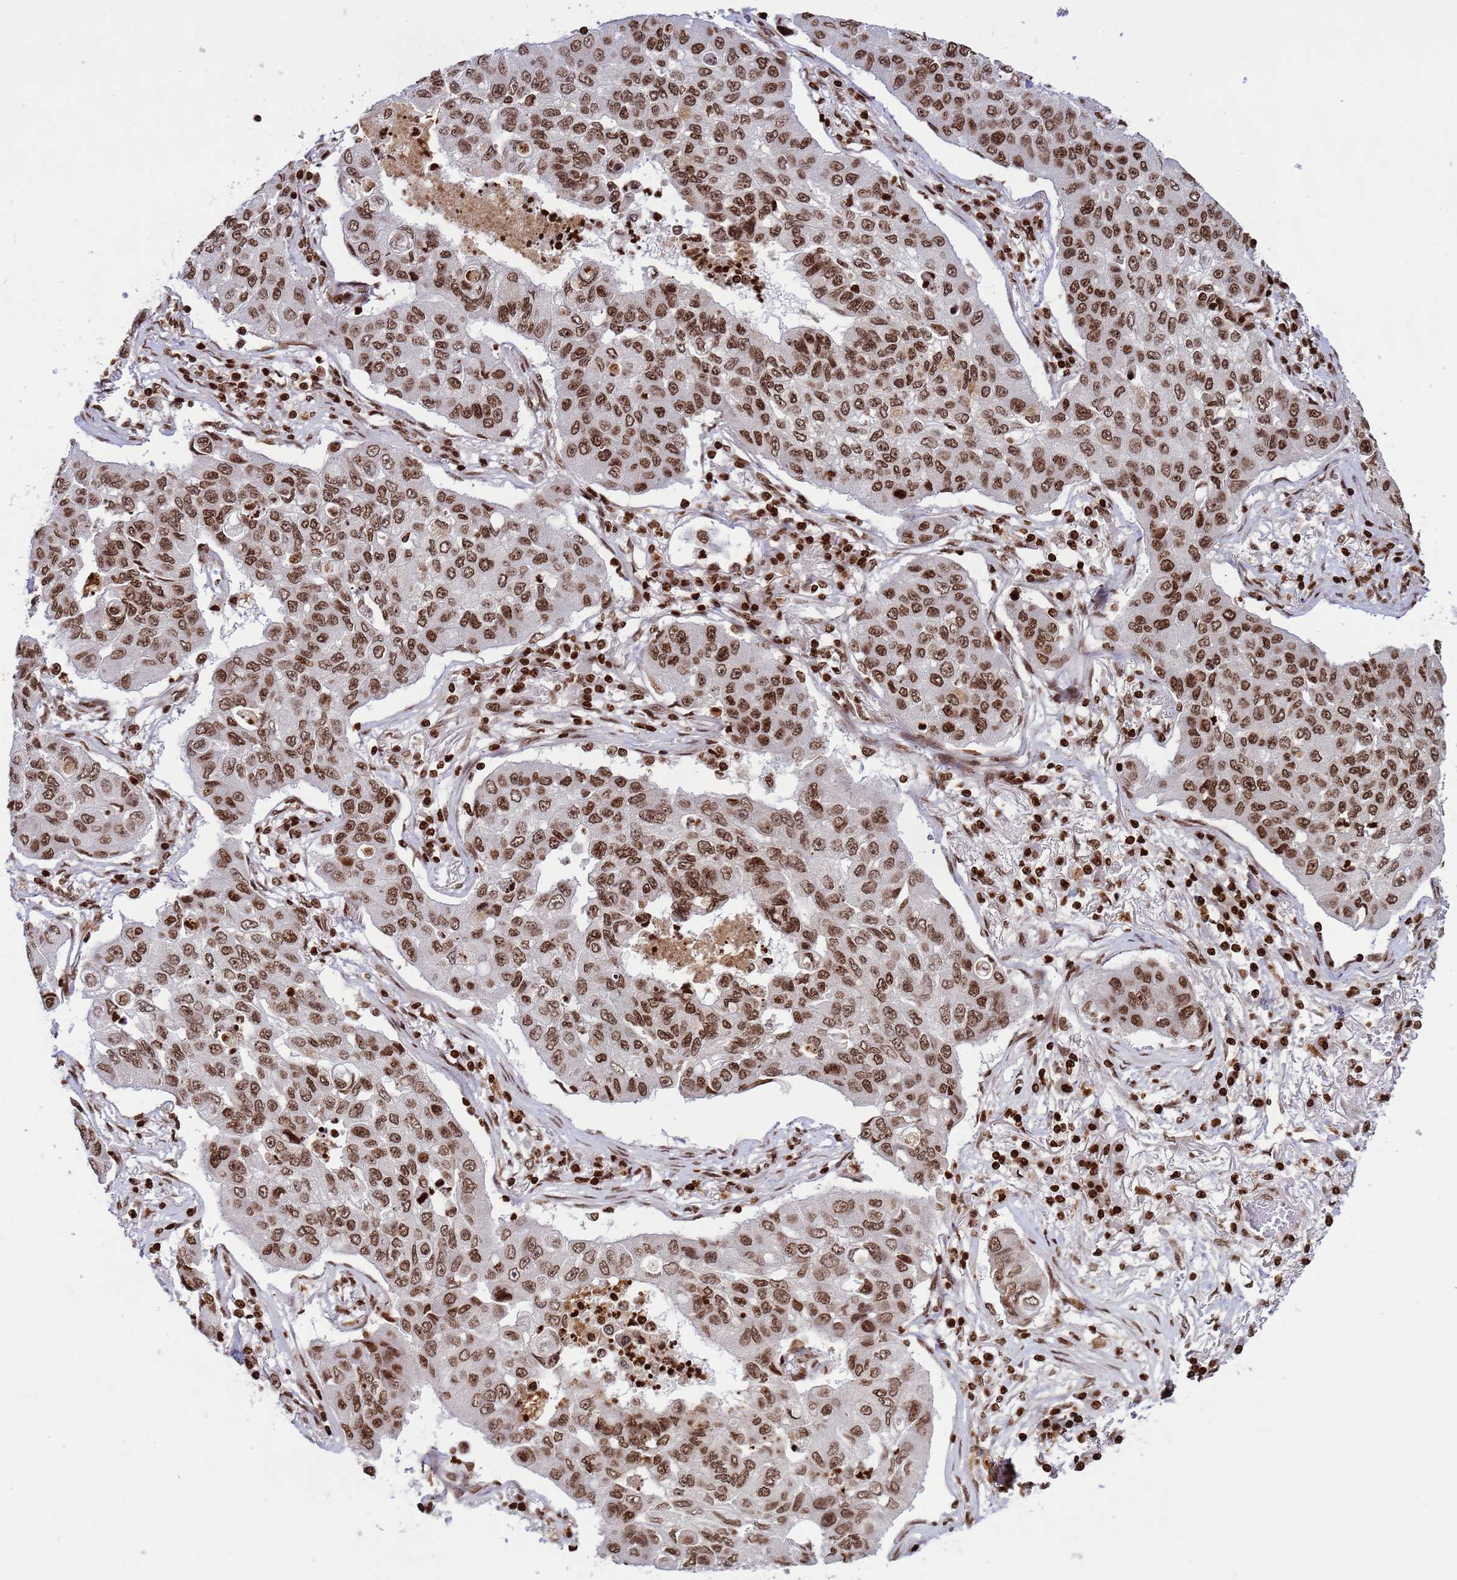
{"staining": {"intensity": "strong", "quantity": ">75%", "location": "nuclear"}, "tissue": "lung cancer", "cell_type": "Tumor cells", "image_type": "cancer", "snomed": [{"axis": "morphology", "description": "Squamous cell carcinoma, NOS"}, {"axis": "topography", "description": "Lung"}], "caption": "Protein expression analysis of human squamous cell carcinoma (lung) reveals strong nuclear staining in approximately >75% of tumor cells.", "gene": "H3-3B", "patient": {"sex": "male", "age": 74}}